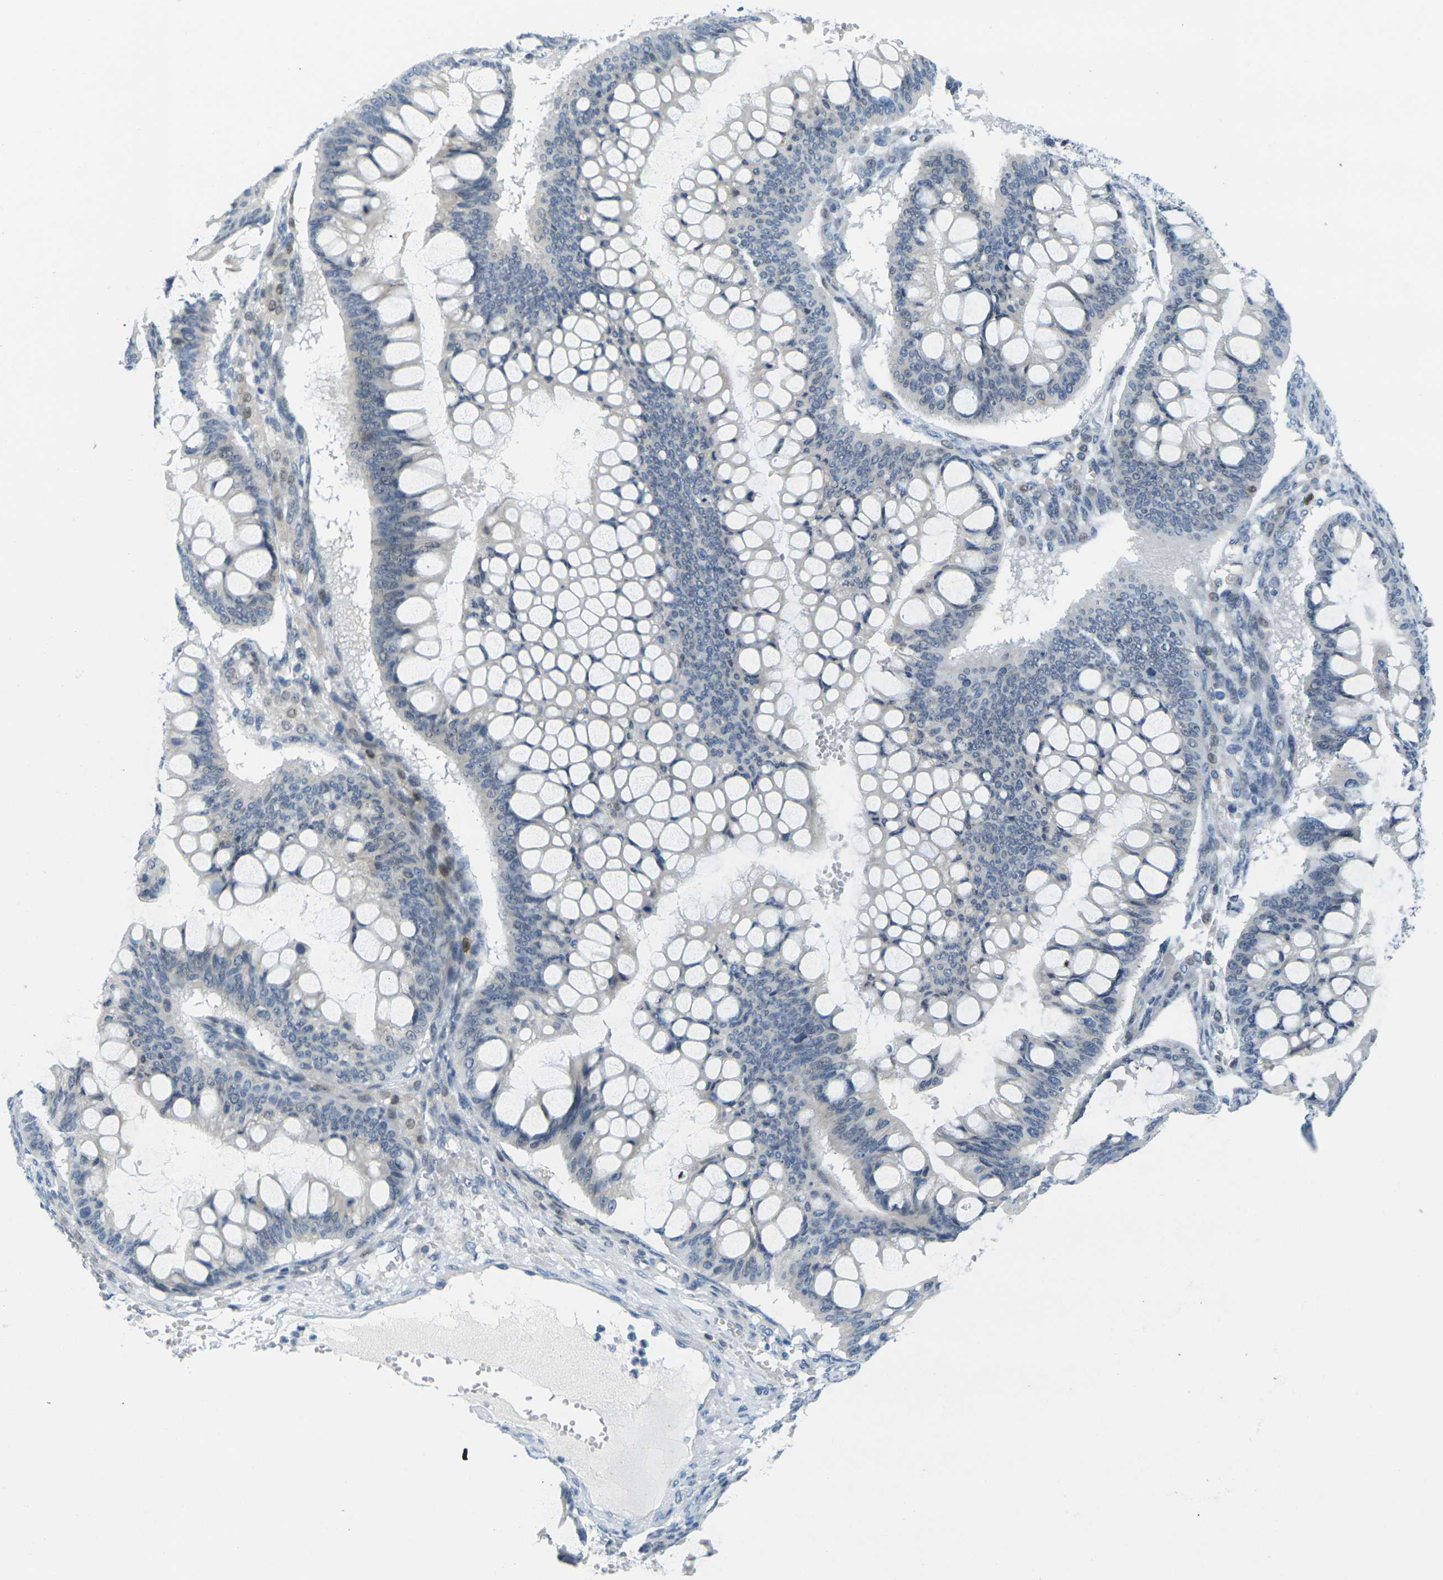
{"staining": {"intensity": "negative", "quantity": "none", "location": "none"}, "tissue": "ovarian cancer", "cell_type": "Tumor cells", "image_type": "cancer", "snomed": [{"axis": "morphology", "description": "Cystadenocarcinoma, mucinous, NOS"}, {"axis": "topography", "description": "Ovary"}], "caption": "A high-resolution image shows immunohistochemistry (IHC) staining of ovarian cancer, which reveals no significant expression in tumor cells.", "gene": "CD3D", "patient": {"sex": "female", "age": 73}}